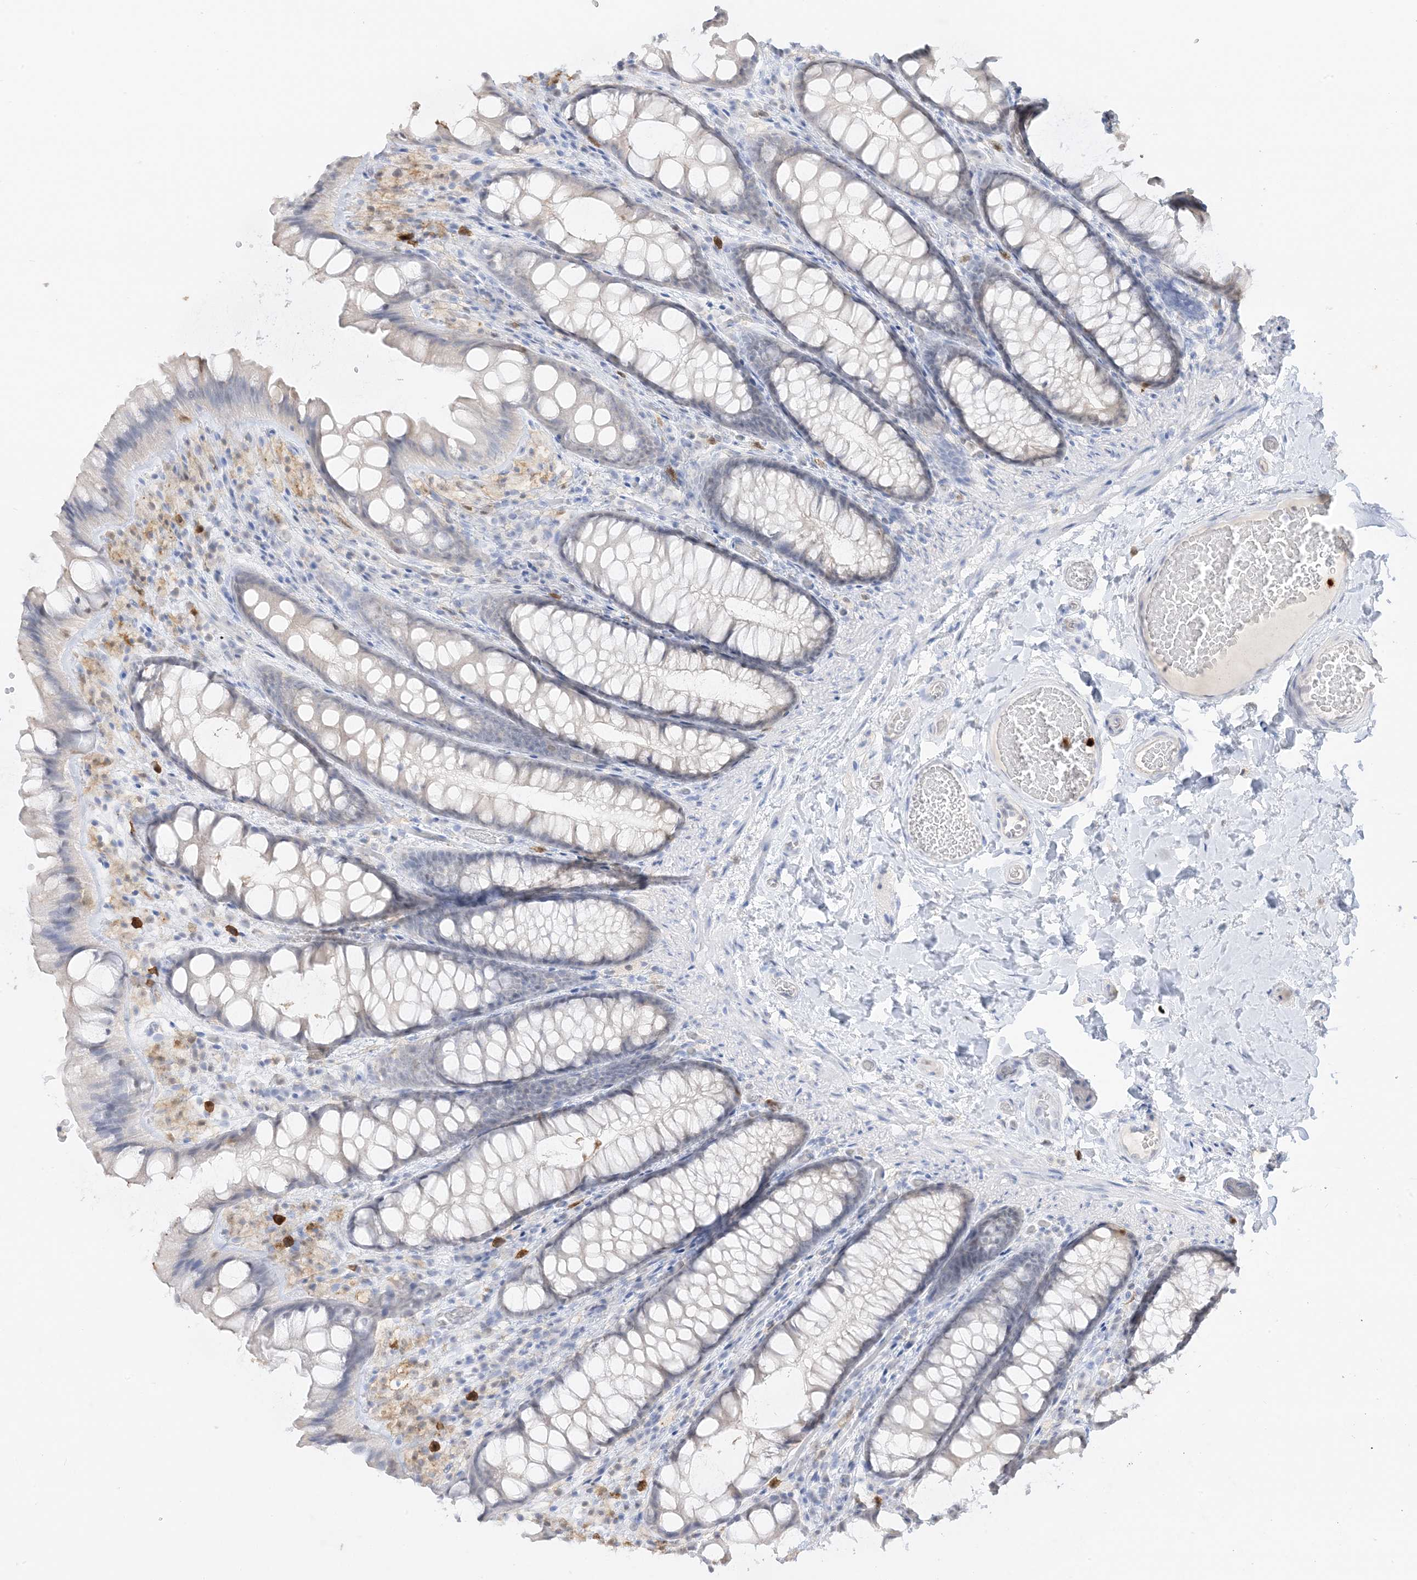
{"staining": {"intensity": "negative", "quantity": "none", "location": "none"}, "tissue": "colon", "cell_type": "Endothelial cells", "image_type": "normal", "snomed": [{"axis": "morphology", "description": "Normal tissue, NOS"}, {"axis": "topography", "description": "Colon"}], "caption": "DAB immunohistochemical staining of unremarkable colon shows no significant staining in endothelial cells.", "gene": "GCA", "patient": {"sex": "male", "age": 47}}